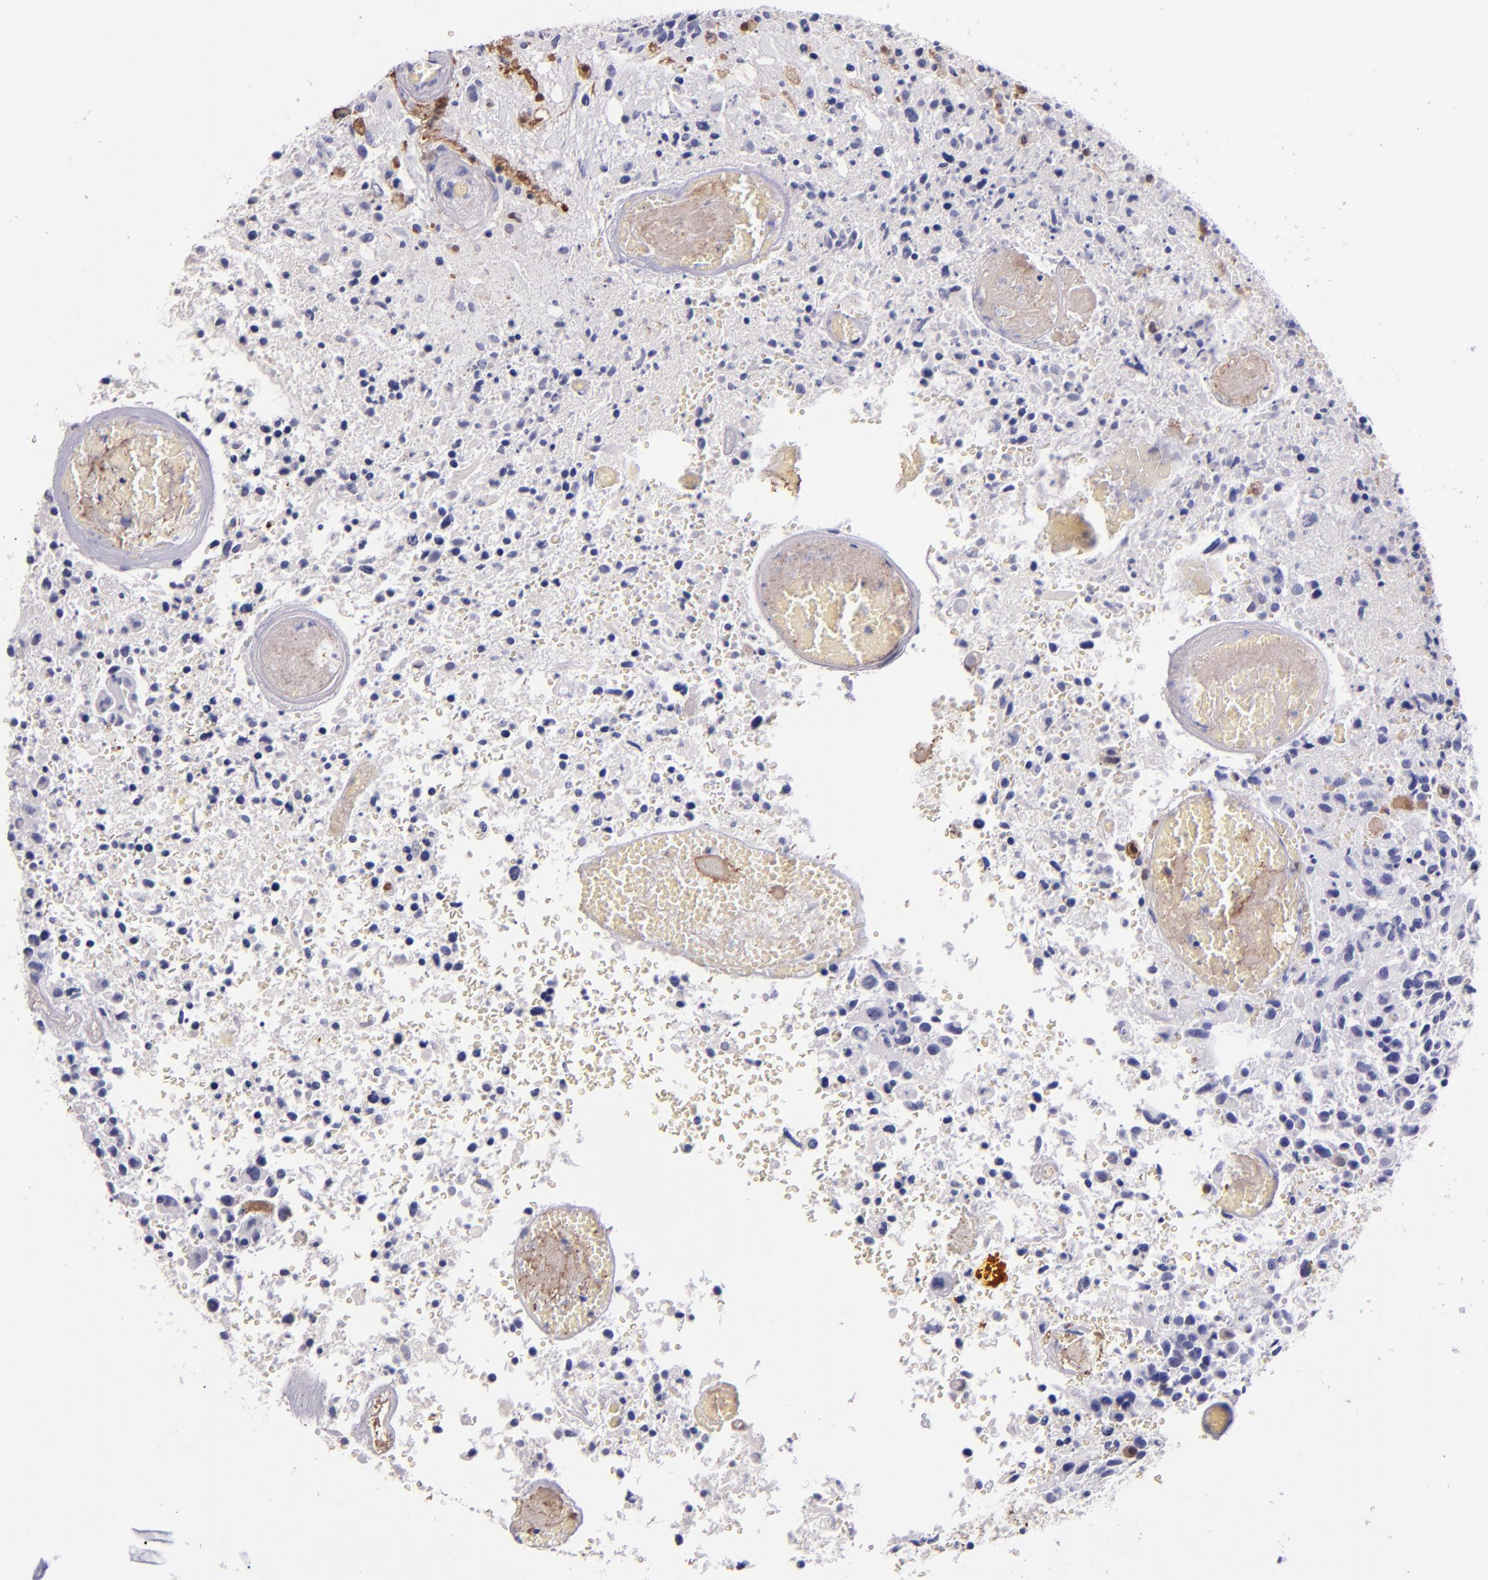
{"staining": {"intensity": "negative", "quantity": "none", "location": "none"}, "tissue": "glioma", "cell_type": "Tumor cells", "image_type": "cancer", "snomed": [{"axis": "morphology", "description": "Glioma, malignant, High grade"}, {"axis": "topography", "description": "Brain"}], "caption": "A photomicrograph of human malignant high-grade glioma is negative for staining in tumor cells.", "gene": "F13A1", "patient": {"sex": "male", "age": 72}}